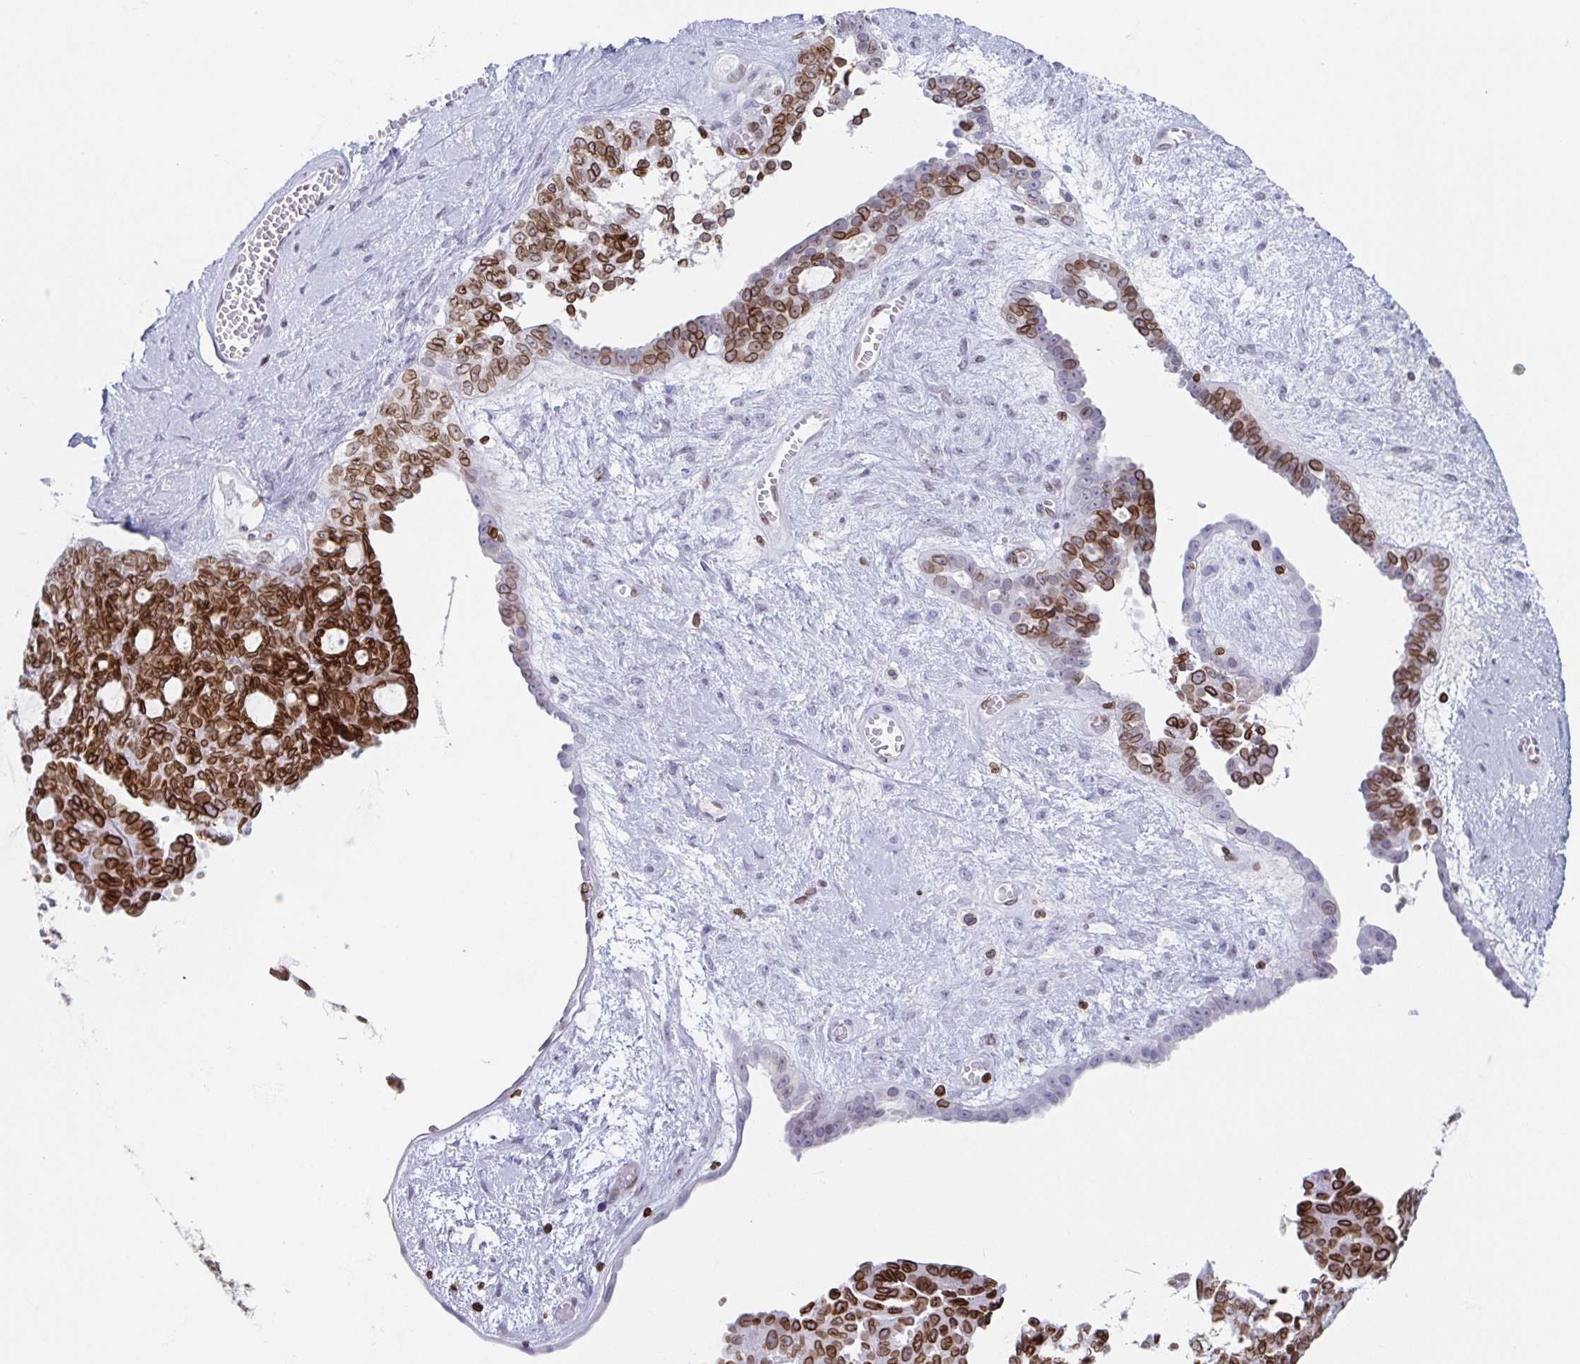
{"staining": {"intensity": "strong", "quantity": ">75%", "location": "cytoplasmic/membranous,nuclear"}, "tissue": "ovarian cancer", "cell_type": "Tumor cells", "image_type": "cancer", "snomed": [{"axis": "morphology", "description": "Cystadenocarcinoma, serous, NOS"}, {"axis": "topography", "description": "Ovary"}], "caption": "High-magnification brightfield microscopy of ovarian cancer (serous cystadenocarcinoma) stained with DAB (3,3'-diaminobenzidine) (brown) and counterstained with hematoxylin (blue). tumor cells exhibit strong cytoplasmic/membranous and nuclear expression is identified in approximately>75% of cells.", "gene": "BTBD7", "patient": {"sex": "female", "age": 71}}